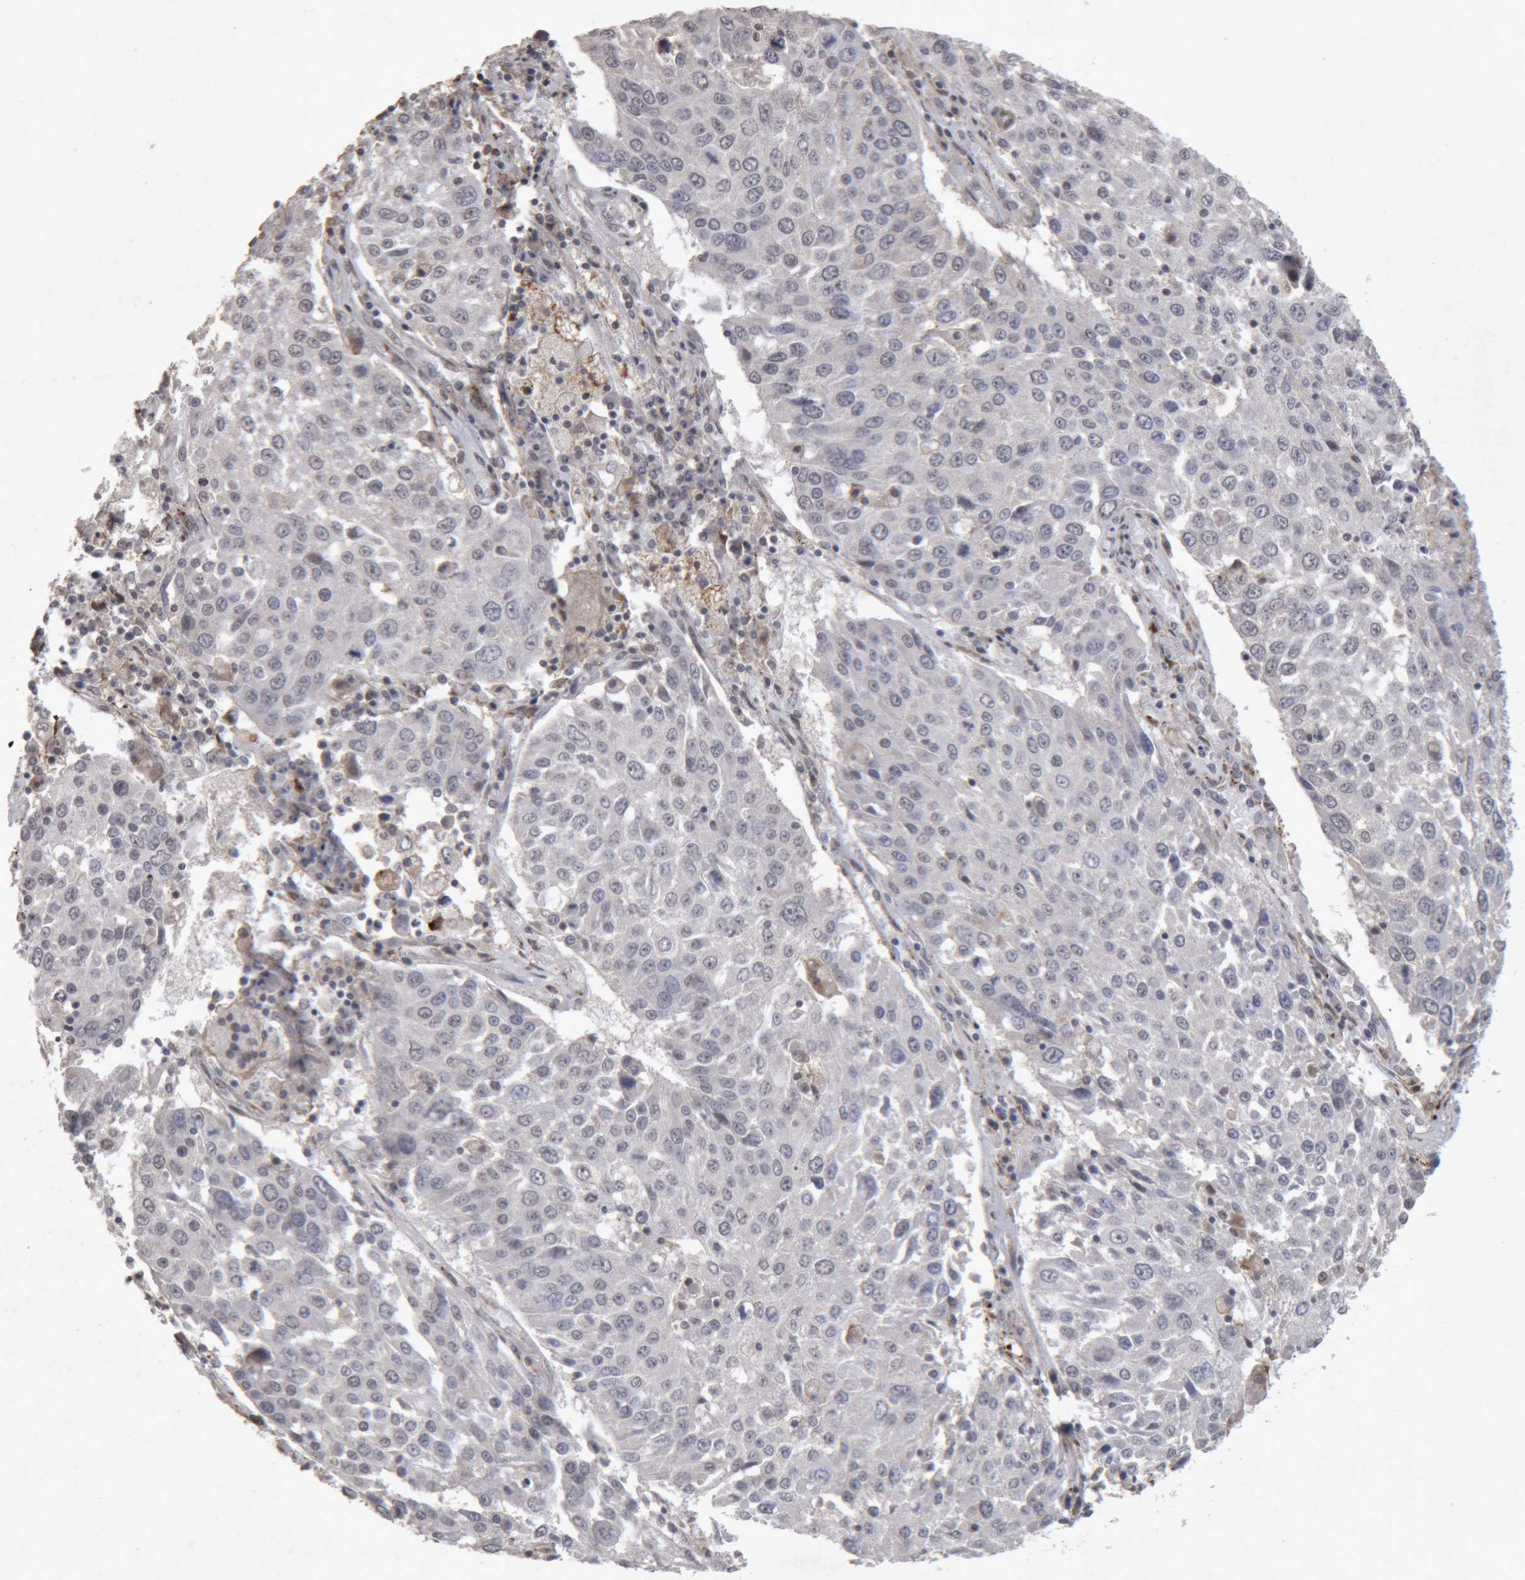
{"staining": {"intensity": "negative", "quantity": "none", "location": "none"}, "tissue": "lung cancer", "cell_type": "Tumor cells", "image_type": "cancer", "snomed": [{"axis": "morphology", "description": "Squamous cell carcinoma, NOS"}, {"axis": "topography", "description": "Lung"}], "caption": "Tumor cells show no significant positivity in lung cancer.", "gene": "MEP1A", "patient": {"sex": "male", "age": 65}}